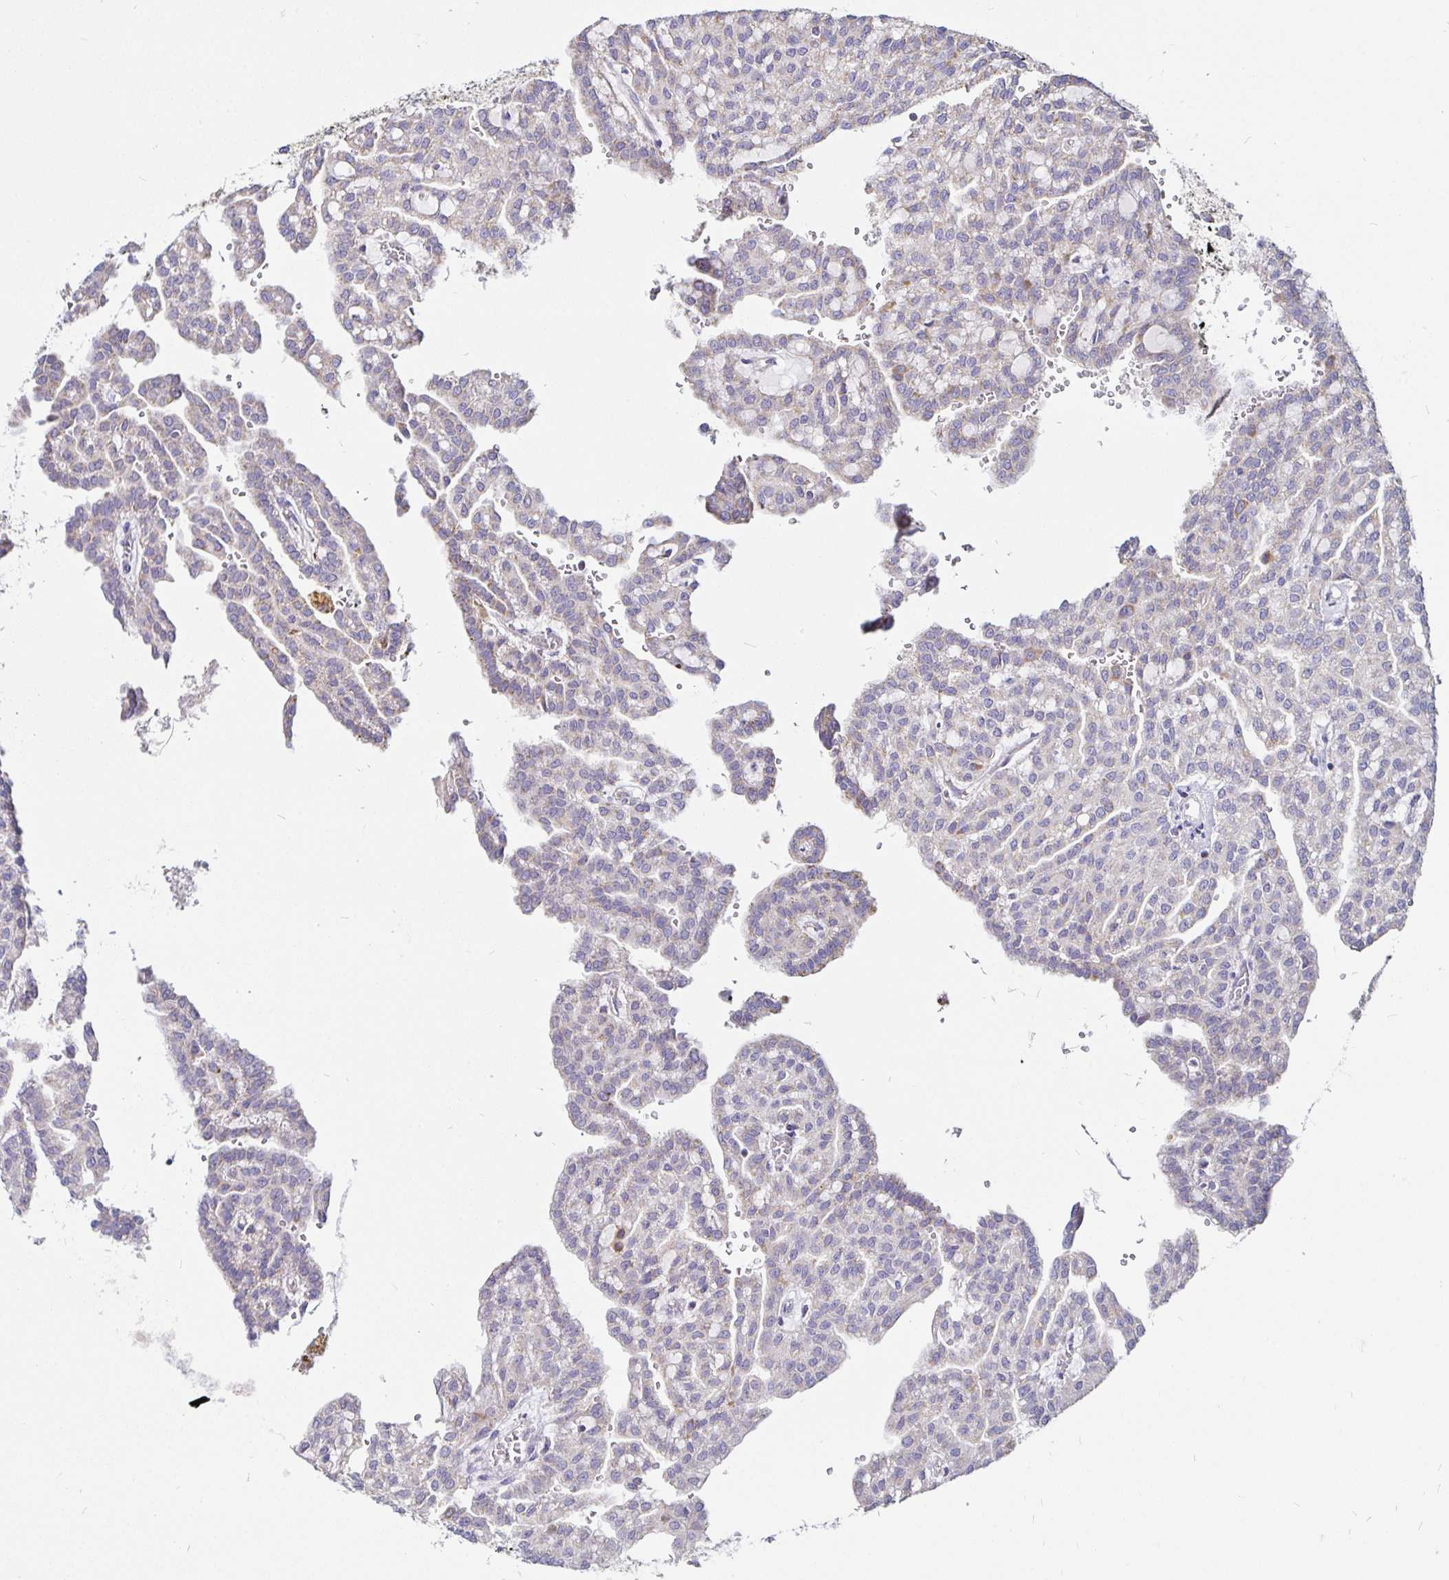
{"staining": {"intensity": "negative", "quantity": "none", "location": "none"}, "tissue": "renal cancer", "cell_type": "Tumor cells", "image_type": "cancer", "snomed": [{"axis": "morphology", "description": "Adenocarcinoma, NOS"}, {"axis": "topography", "description": "Kidney"}], "caption": "Immunohistochemical staining of renal cancer displays no significant positivity in tumor cells.", "gene": "PGAM2", "patient": {"sex": "male", "age": 63}}